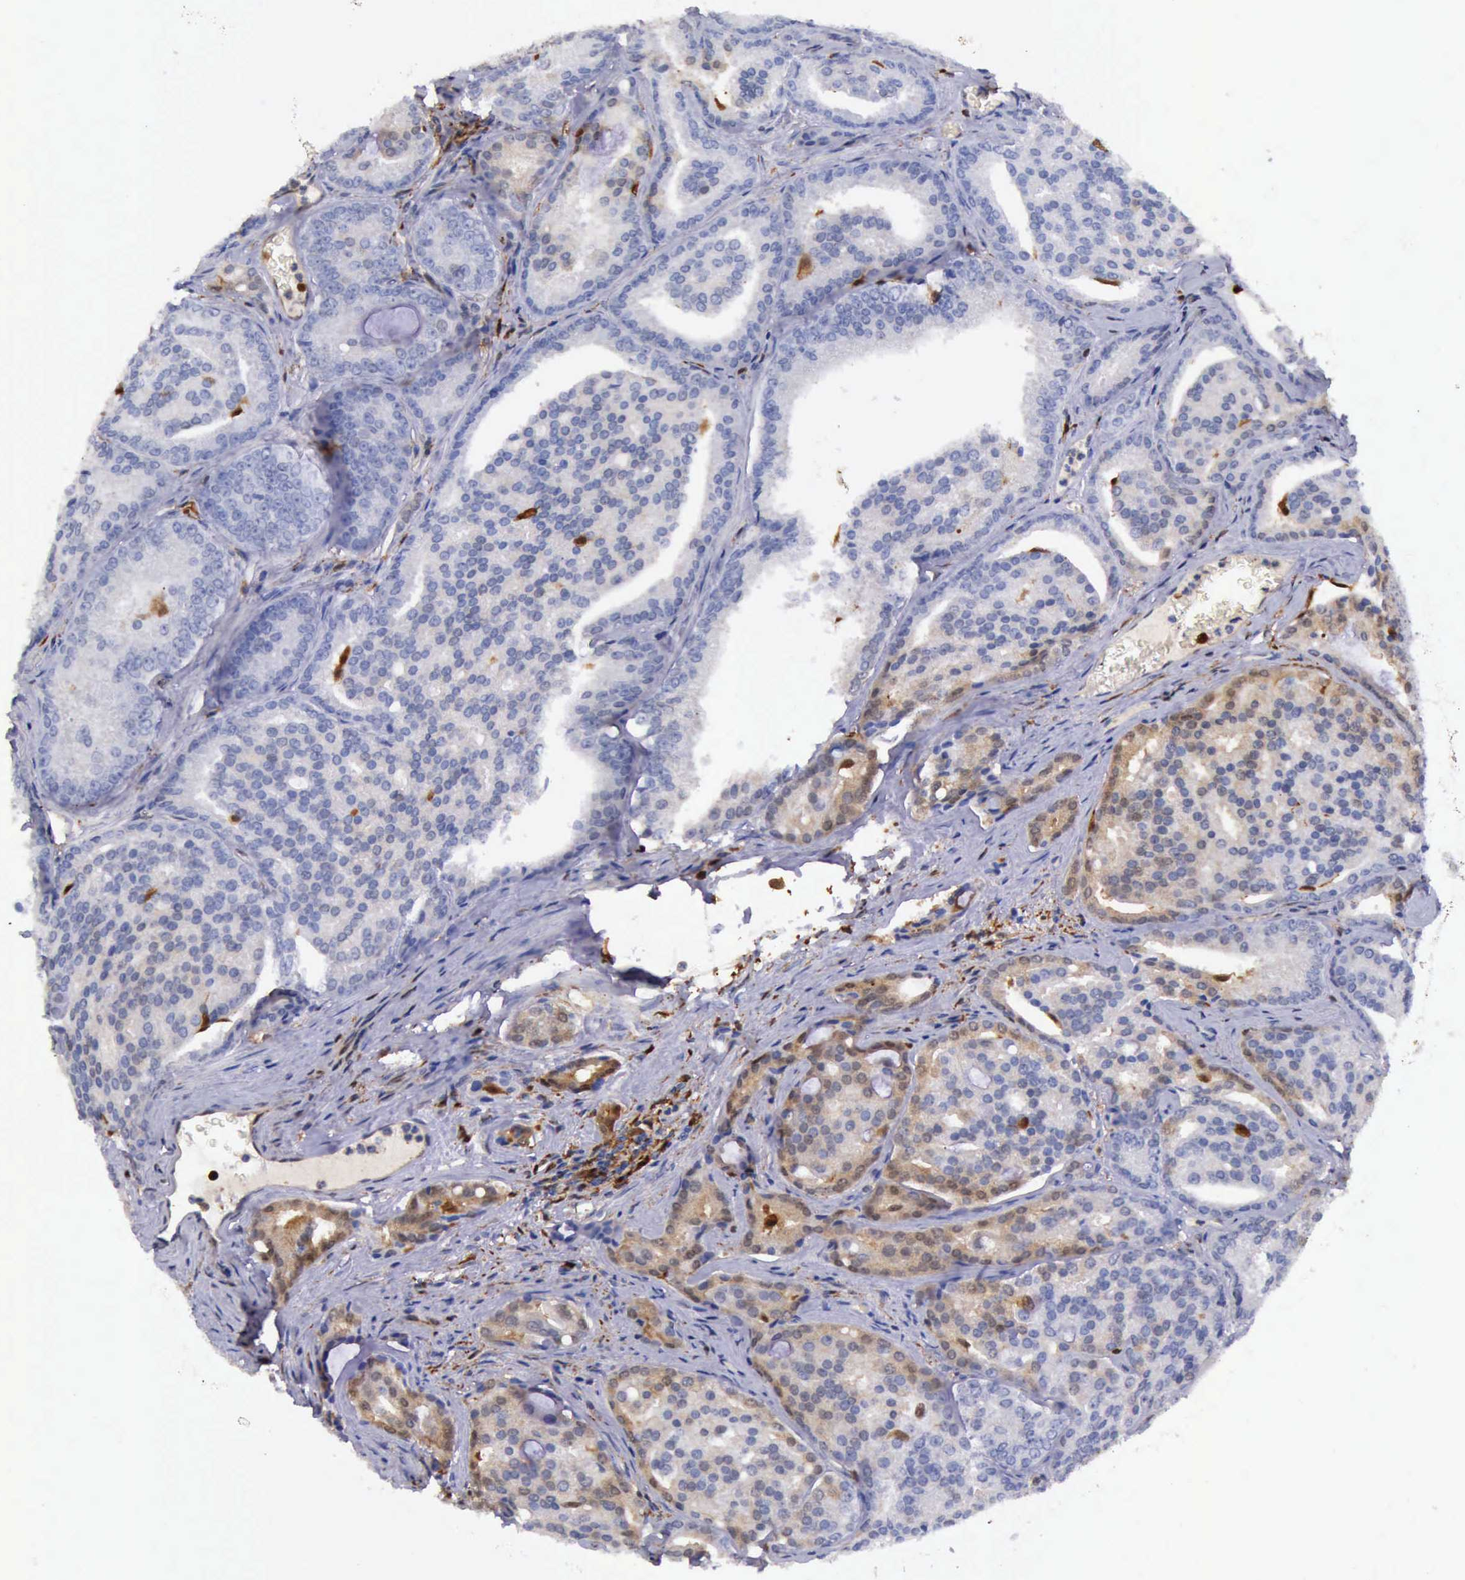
{"staining": {"intensity": "weak", "quantity": "<25%", "location": "cytoplasmic/membranous,nuclear"}, "tissue": "prostate cancer", "cell_type": "Tumor cells", "image_type": "cancer", "snomed": [{"axis": "morphology", "description": "Adenocarcinoma, High grade"}, {"axis": "topography", "description": "Prostate"}], "caption": "Protein analysis of high-grade adenocarcinoma (prostate) exhibits no significant expression in tumor cells.", "gene": "TYMP", "patient": {"sex": "male", "age": 64}}